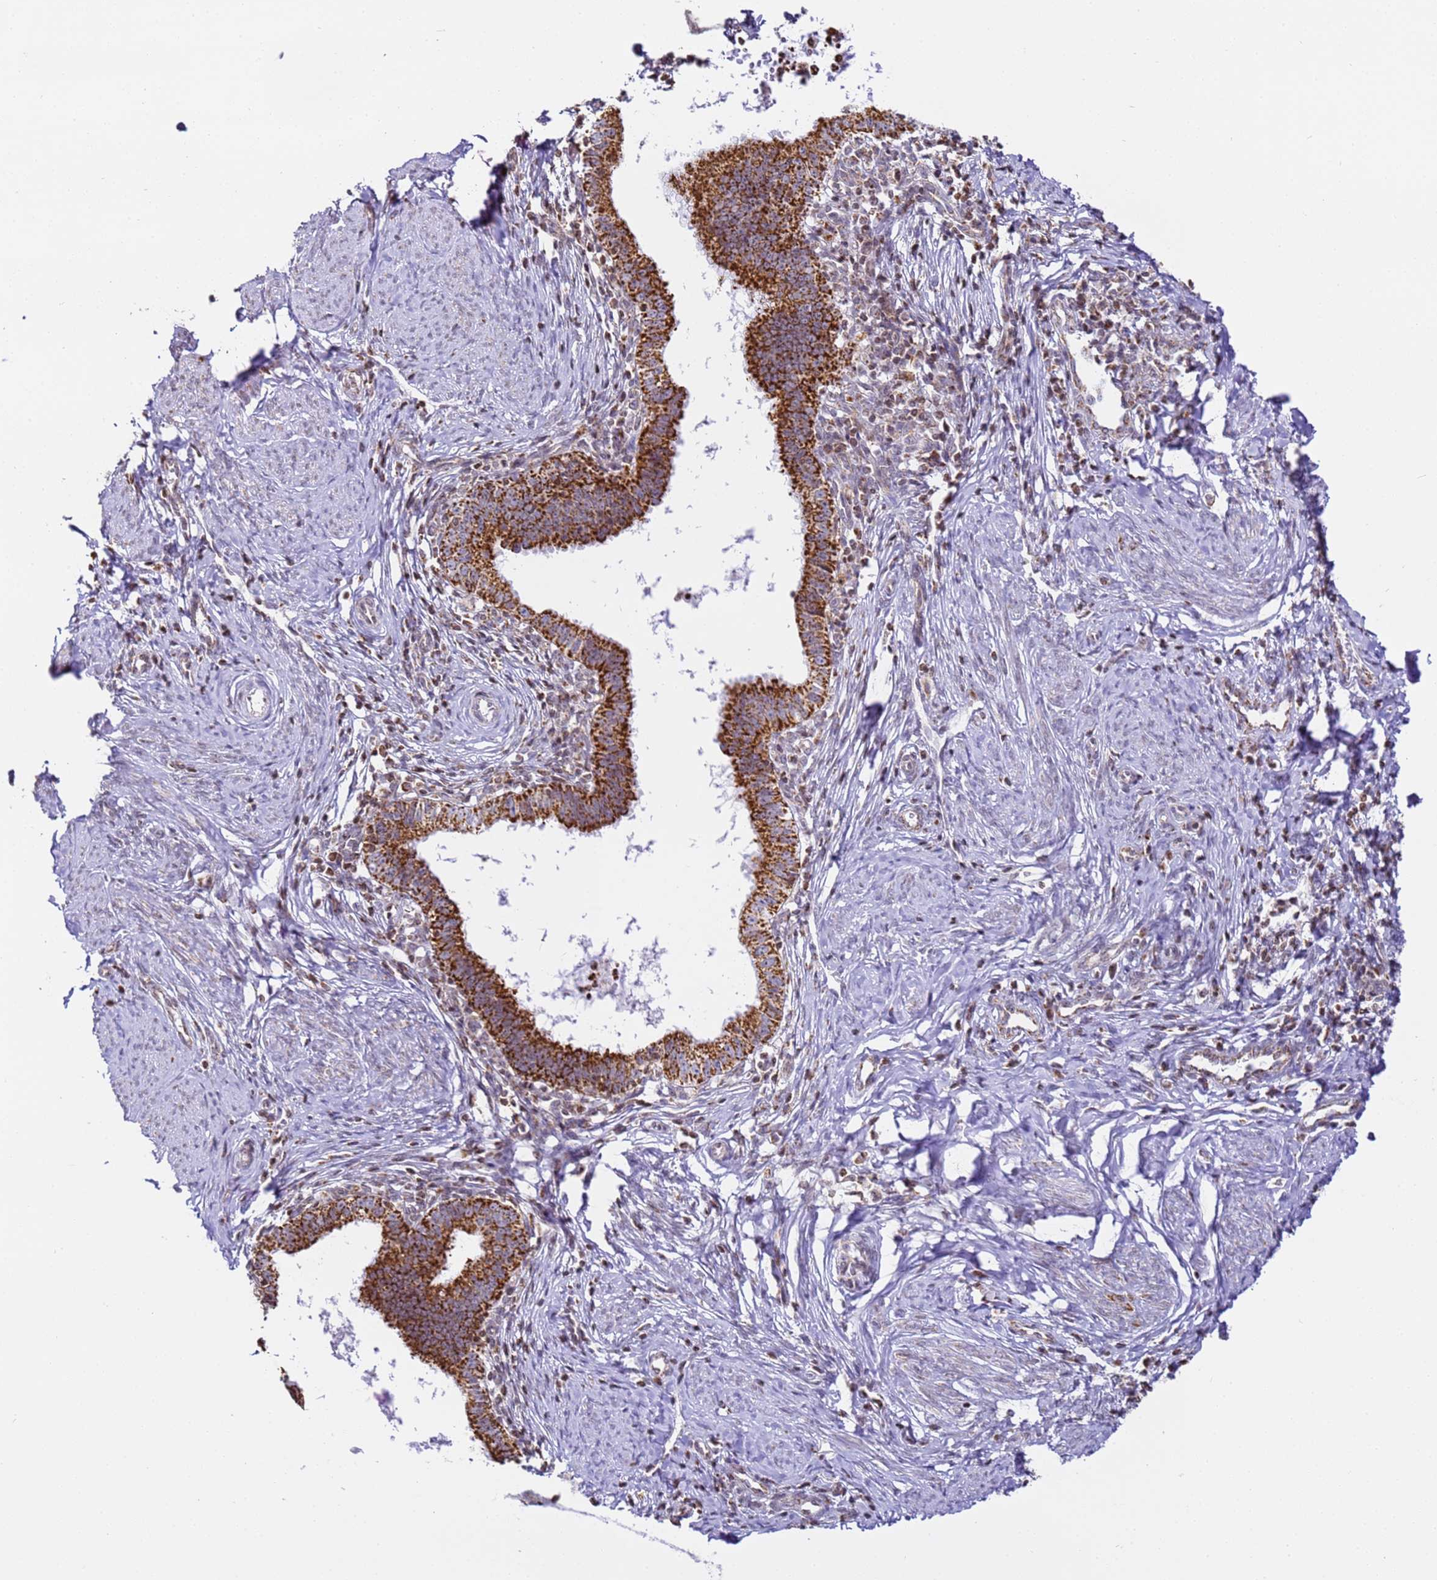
{"staining": {"intensity": "strong", "quantity": ">75%", "location": "cytoplasmic/membranous"}, "tissue": "cervical cancer", "cell_type": "Tumor cells", "image_type": "cancer", "snomed": [{"axis": "morphology", "description": "Adenocarcinoma, NOS"}, {"axis": "topography", "description": "Cervix"}], "caption": "Immunohistochemical staining of adenocarcinoma (cervical) shows strong cytoplasmic/membranous protein staining in about >75% of tumor cells.", "gene": "HSPE1", "patient": {"sex": "female", "age": 36}}